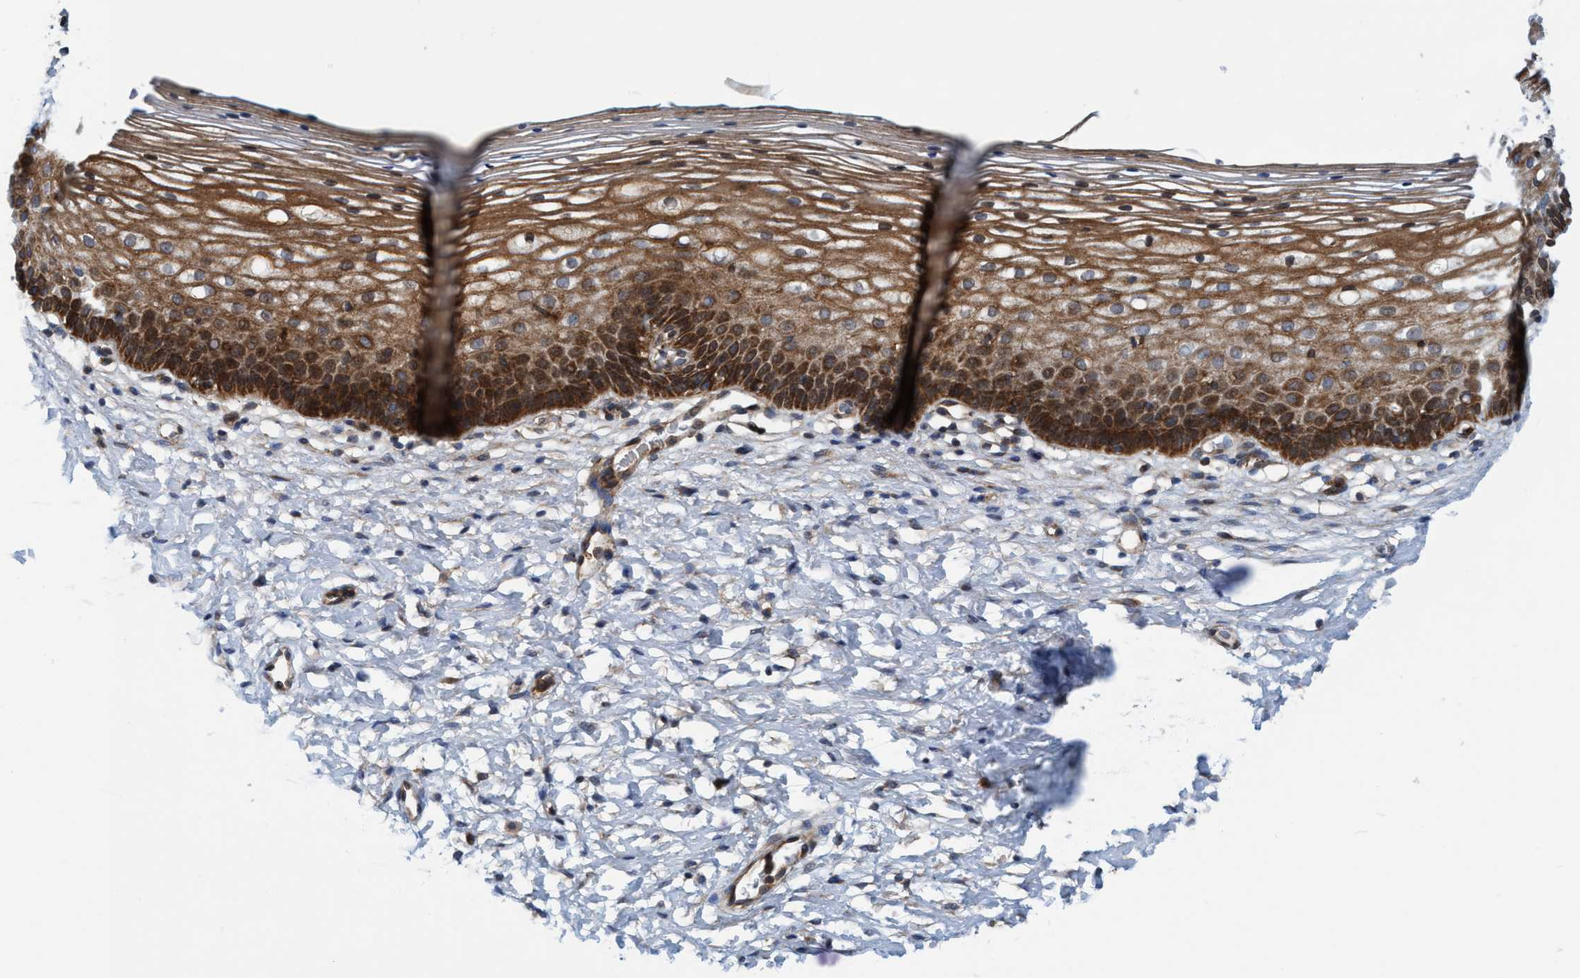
{"staining": {"intensity": "moderate", "quantity": ">75%", "location": "cytoplasmic/membranous"}, "tissue": "cervix", "cell_type": "Glandular cells", "image_type": "normal", "snomed": [{"axis": "morphology", "description": "Normal tissue, NOS"}, {"axis": "topography", "description": "Cervix"}], "caption": "This photomicrograph reveals benign cervix stained with IHC to label a protein in brown. The cytoplasmic/membranous of glandular cells show moderate positivity for the protein. Nuclei are counter-stained blue.", "gene": "SLC16A3", "patient": {"sex": "female", "age": 72}}